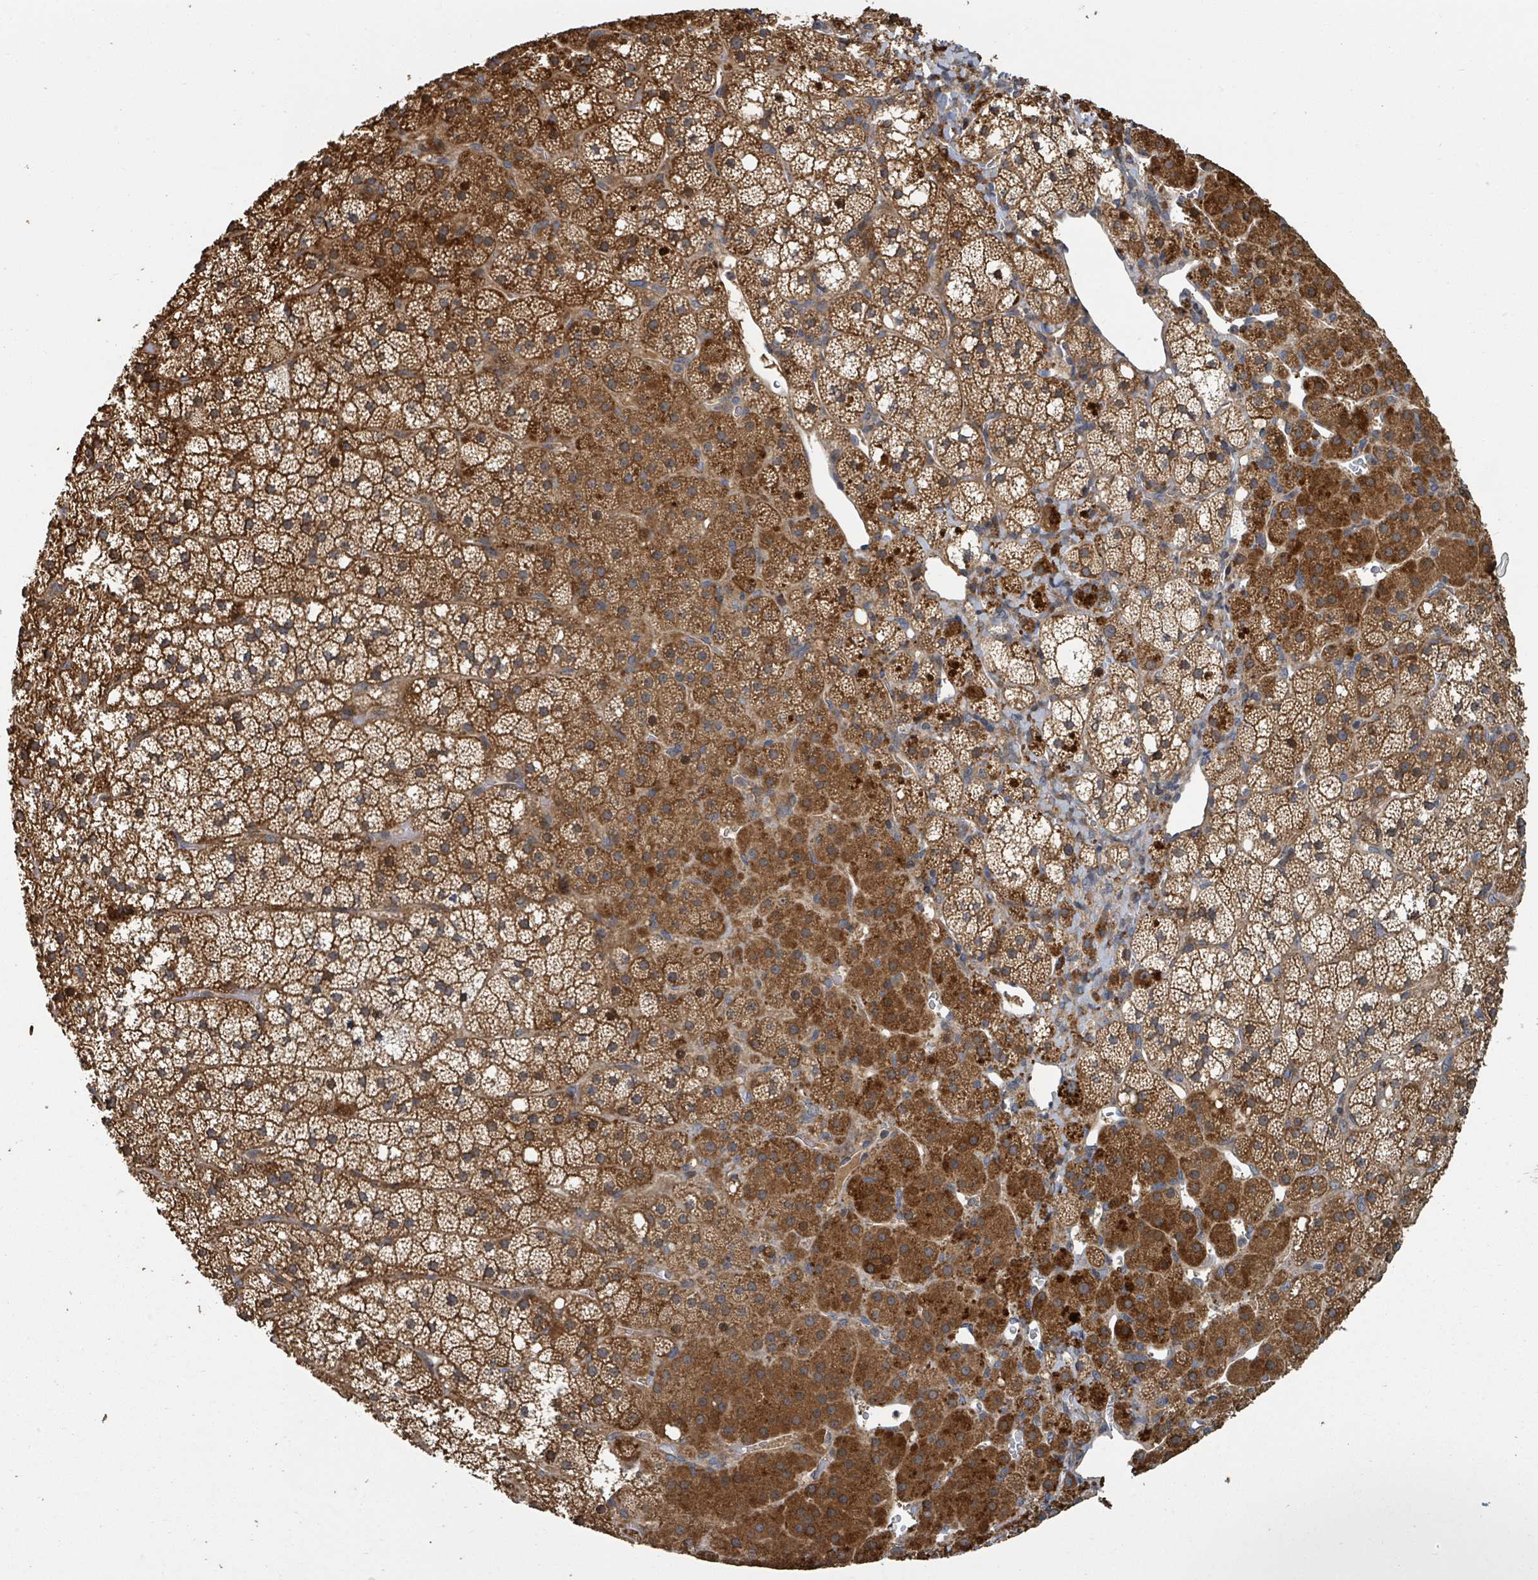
{"staining": {"intensity": "strong", "quantity": ">75%", "location": "cytoplasmic/membranous"}, "tissue": "adrenal gland", "cell_type": "Glandular cells", "image_type": "normal", "snomed": [{"axis": "morphology", "description": "Normal tissue, NOS"}, {"axis": "topography", "description": "Adrenal gland"}], "caption": "Immunohistochemistry (IHC) (DAB) staining of unremarkable human adrenal gland demonstrates strong cytoplasmic/membranous protein staining in approximately >75% of glandular cells.", "gene": "DPM1", "patient": {"sex": "male", "age": 53}}